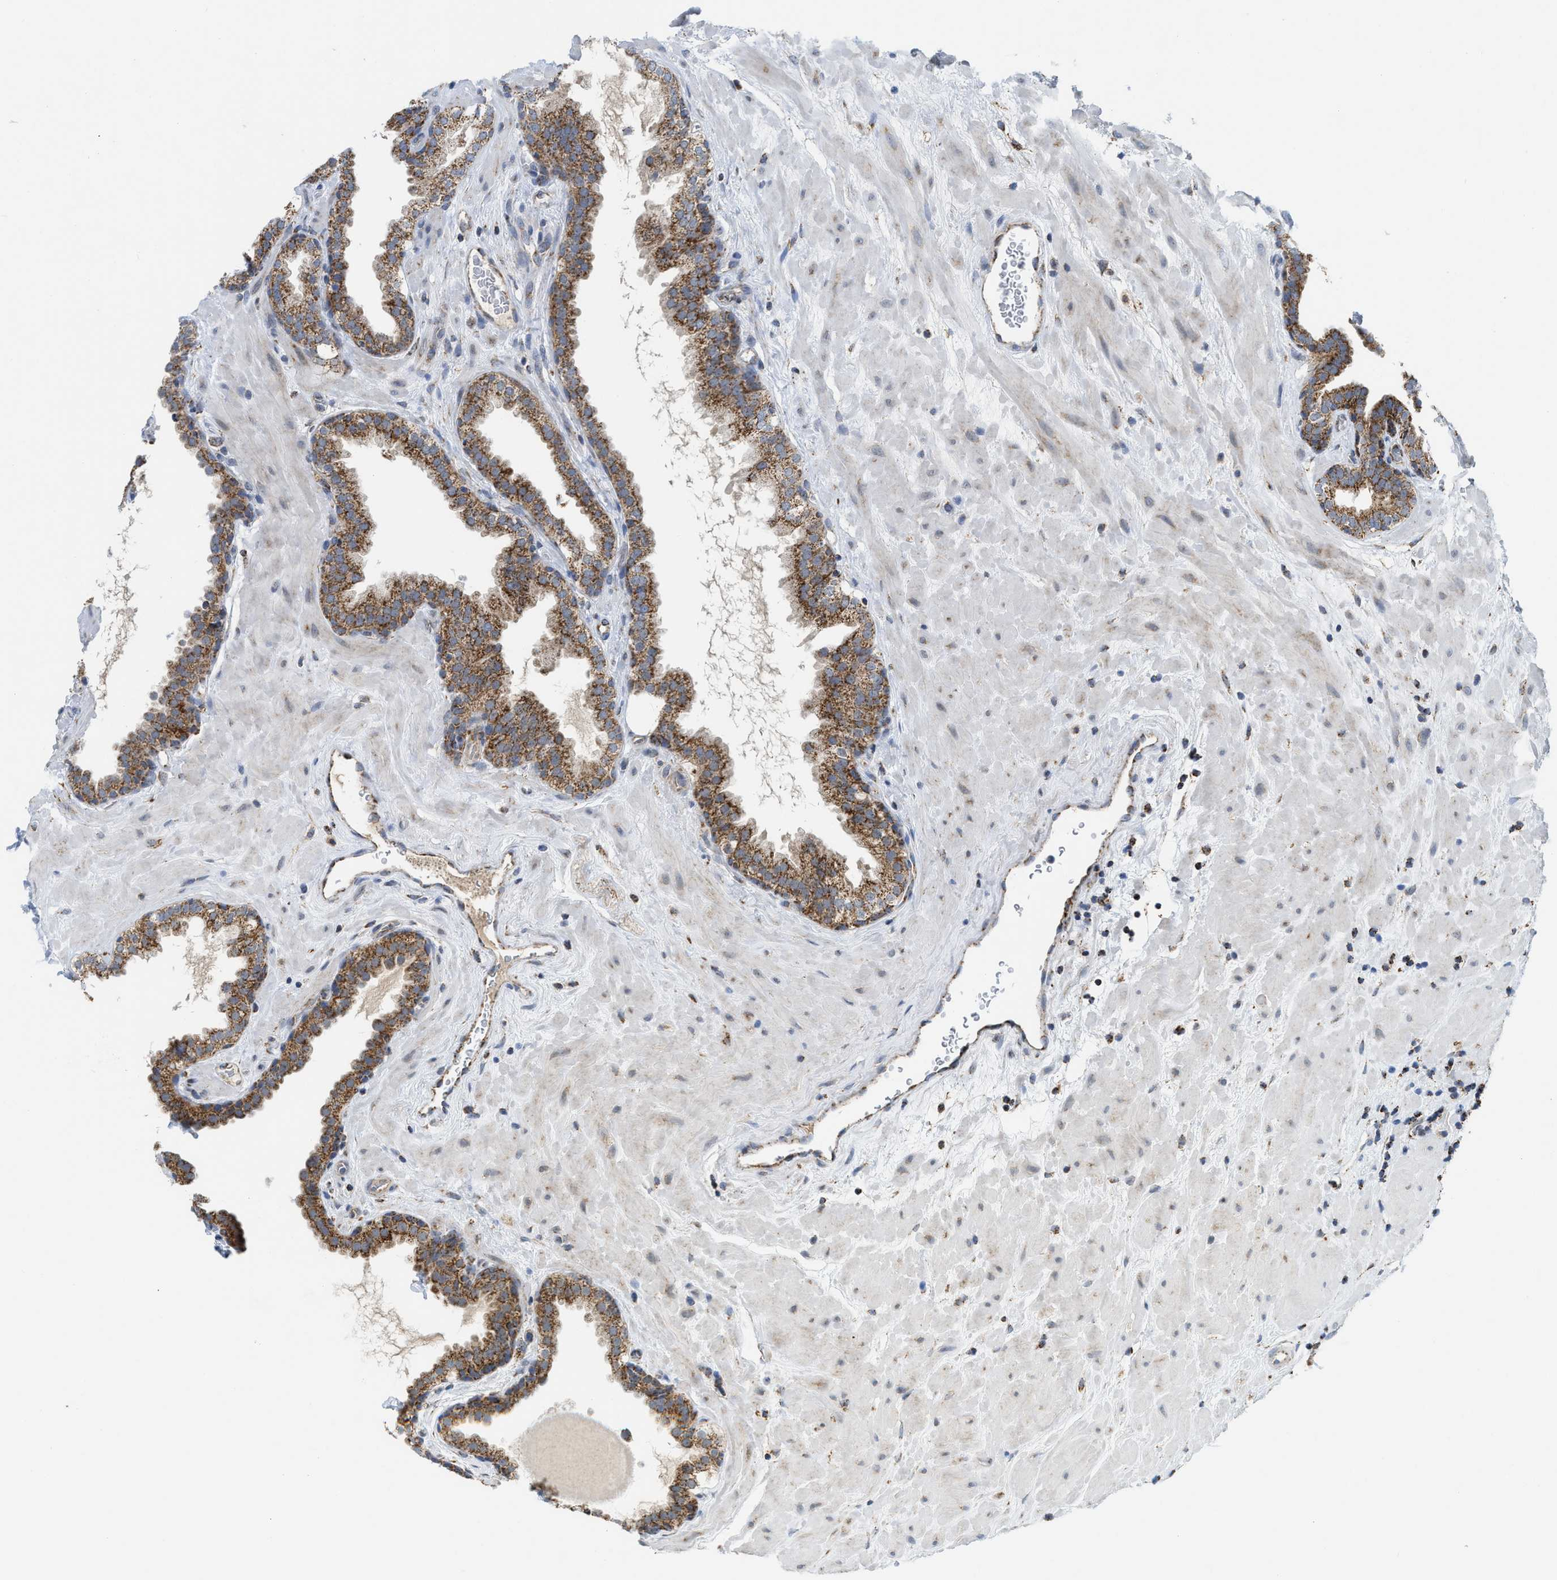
{"staining": {"intensity": "strong", "quantity": ">75%", "location": "cytoplasmic/membranous"}, "tissue": "prostate", "cell_type": "Glandular cells", "image_type": "normal", "snomed": [{"axis": "morphology", "description": "Normal tissue, NOS"}, {"axis": "topography", "description": "Prostate"}], "caption": "A brown stain highlights strong cytoplasmic/membranous expression of a protein in glandular cells of benign prostate. (Stains: DAB in brown, nuclei in blue, Microscopy: brightfield microscopy at high magnification).", "gene": "GATD3", "patient": {"sex": "male", "age": 51}}